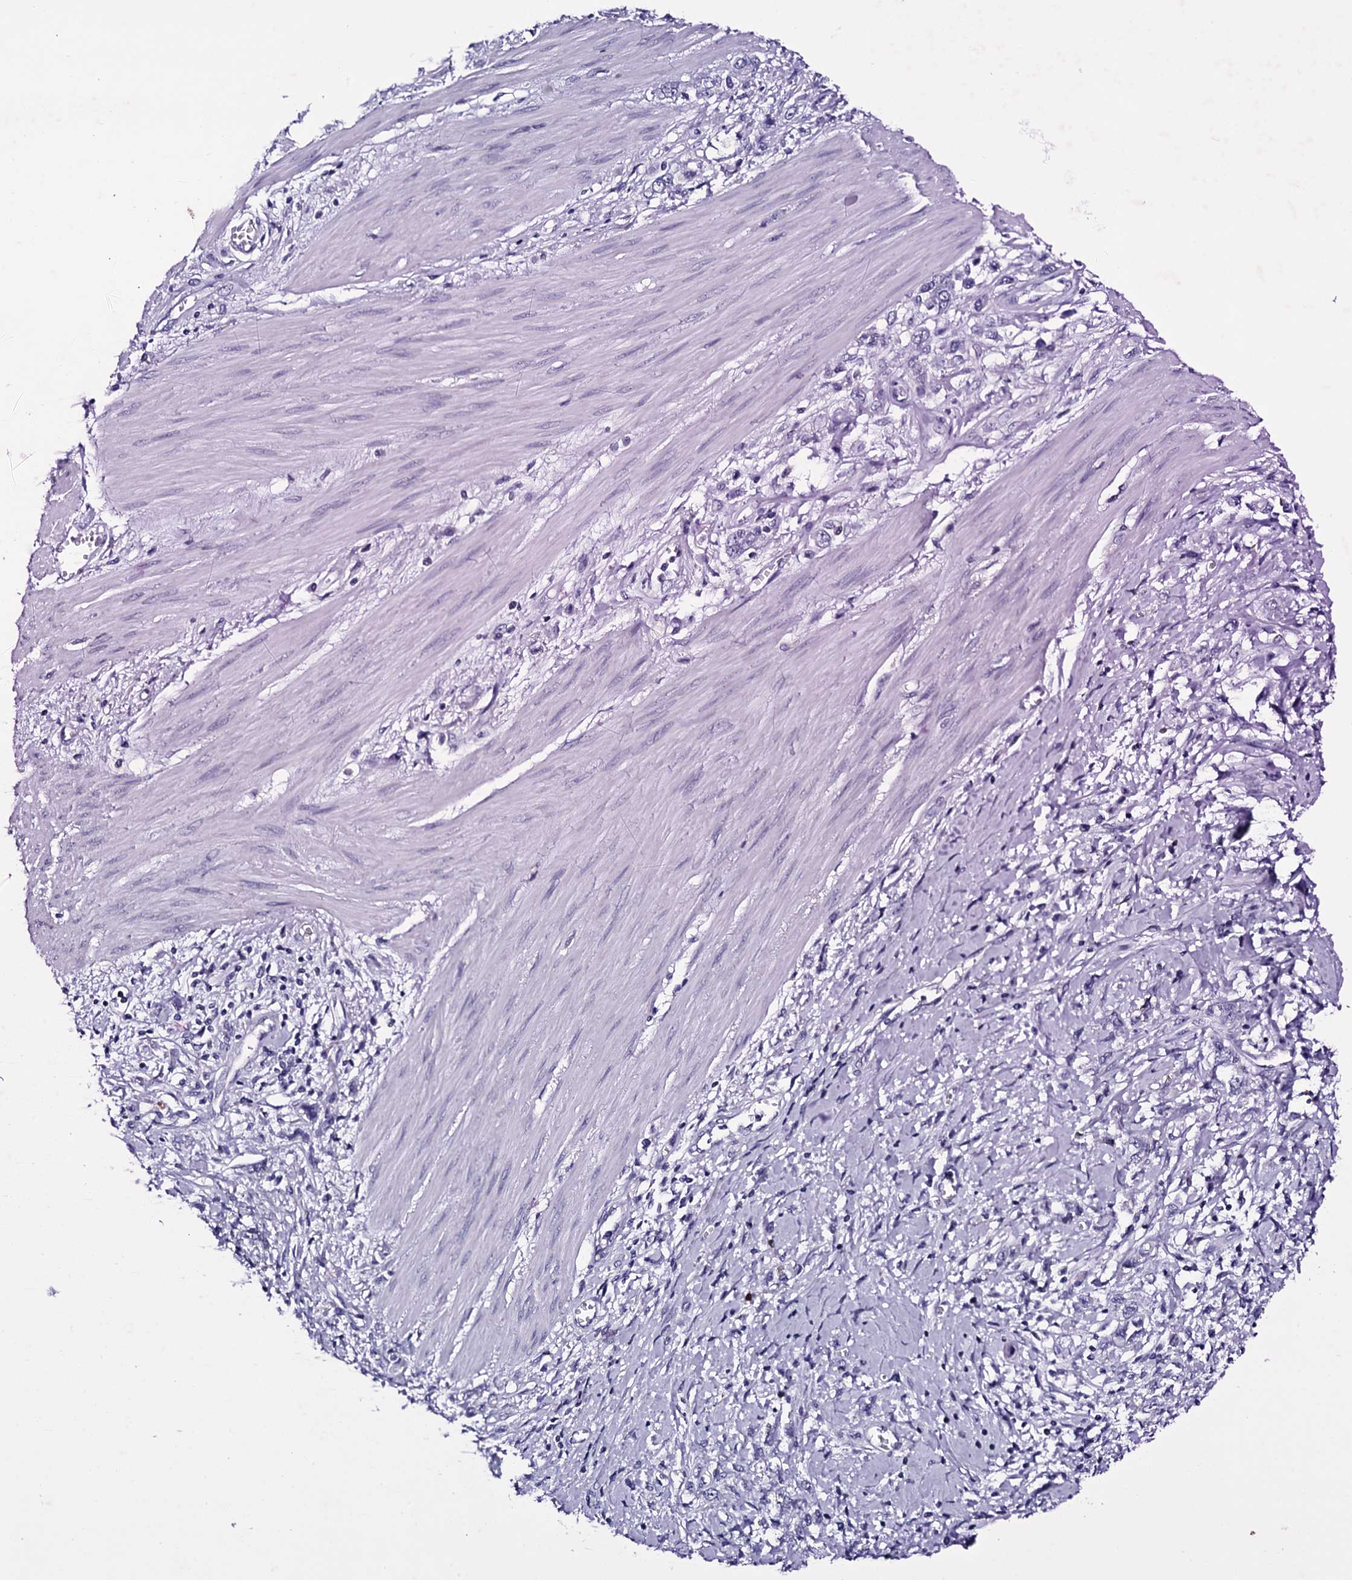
{"staining": {"intensity": "negative", "quantity": "none", "location": "none"}, "tissue": "stomach cancer", "cell_type": "Tumor cells", "image_type": "cancer", "snomed": [{"axis": "morphology", "description": "Adenocarcinoma, NOS"}, {"axis": "topography", "description": "Stomach"}], "caption": "The IHC photomicrograph has no significant expression in tumor cells of stomach cancer (adenocarcinoma) tissue.", "gene": "ITPRID2", "patient": {"sex": "female", "age": 76}}